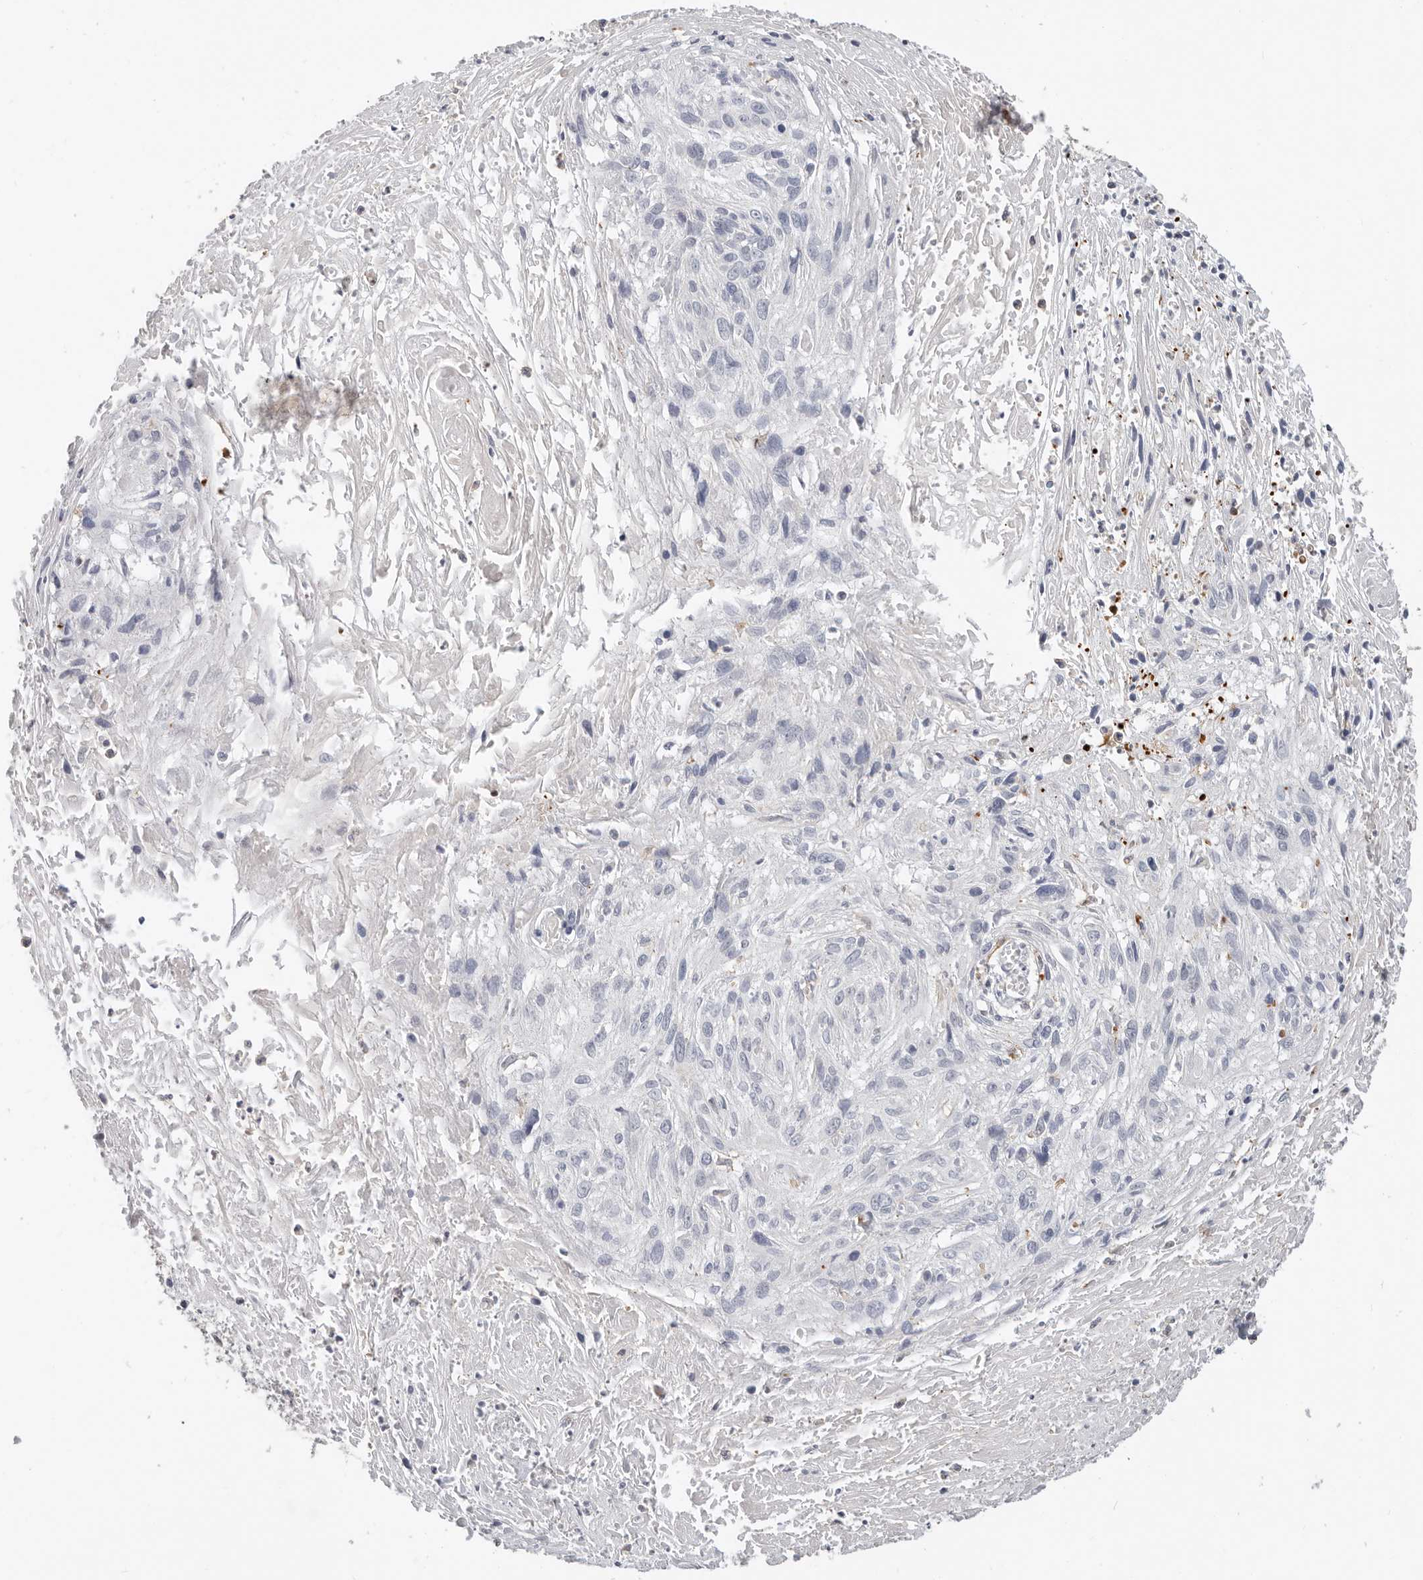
{"staining": {"intensity": "negative", "quantity": "none", "location": "none"}, "tissue": "cervical cancer", "cell_type": "Tumor cells", "image_type": "cancer", "snomed": [{"axis": "morphology", "description": "Squamous cell carcinoma, NOS"}, {"axis": "topography", "description": "Cervix"}], "caption": "The micrograph reveals no significant expression in tumor cells of squamous cell carcinoma (cervical). (DAB (3,3'-diaminobenzidine) immunohistochemistry (IHC) with hematoxylin counter stain).", "gene": "TMEM63B", "patient": {"sex": "female", "age": 51}}